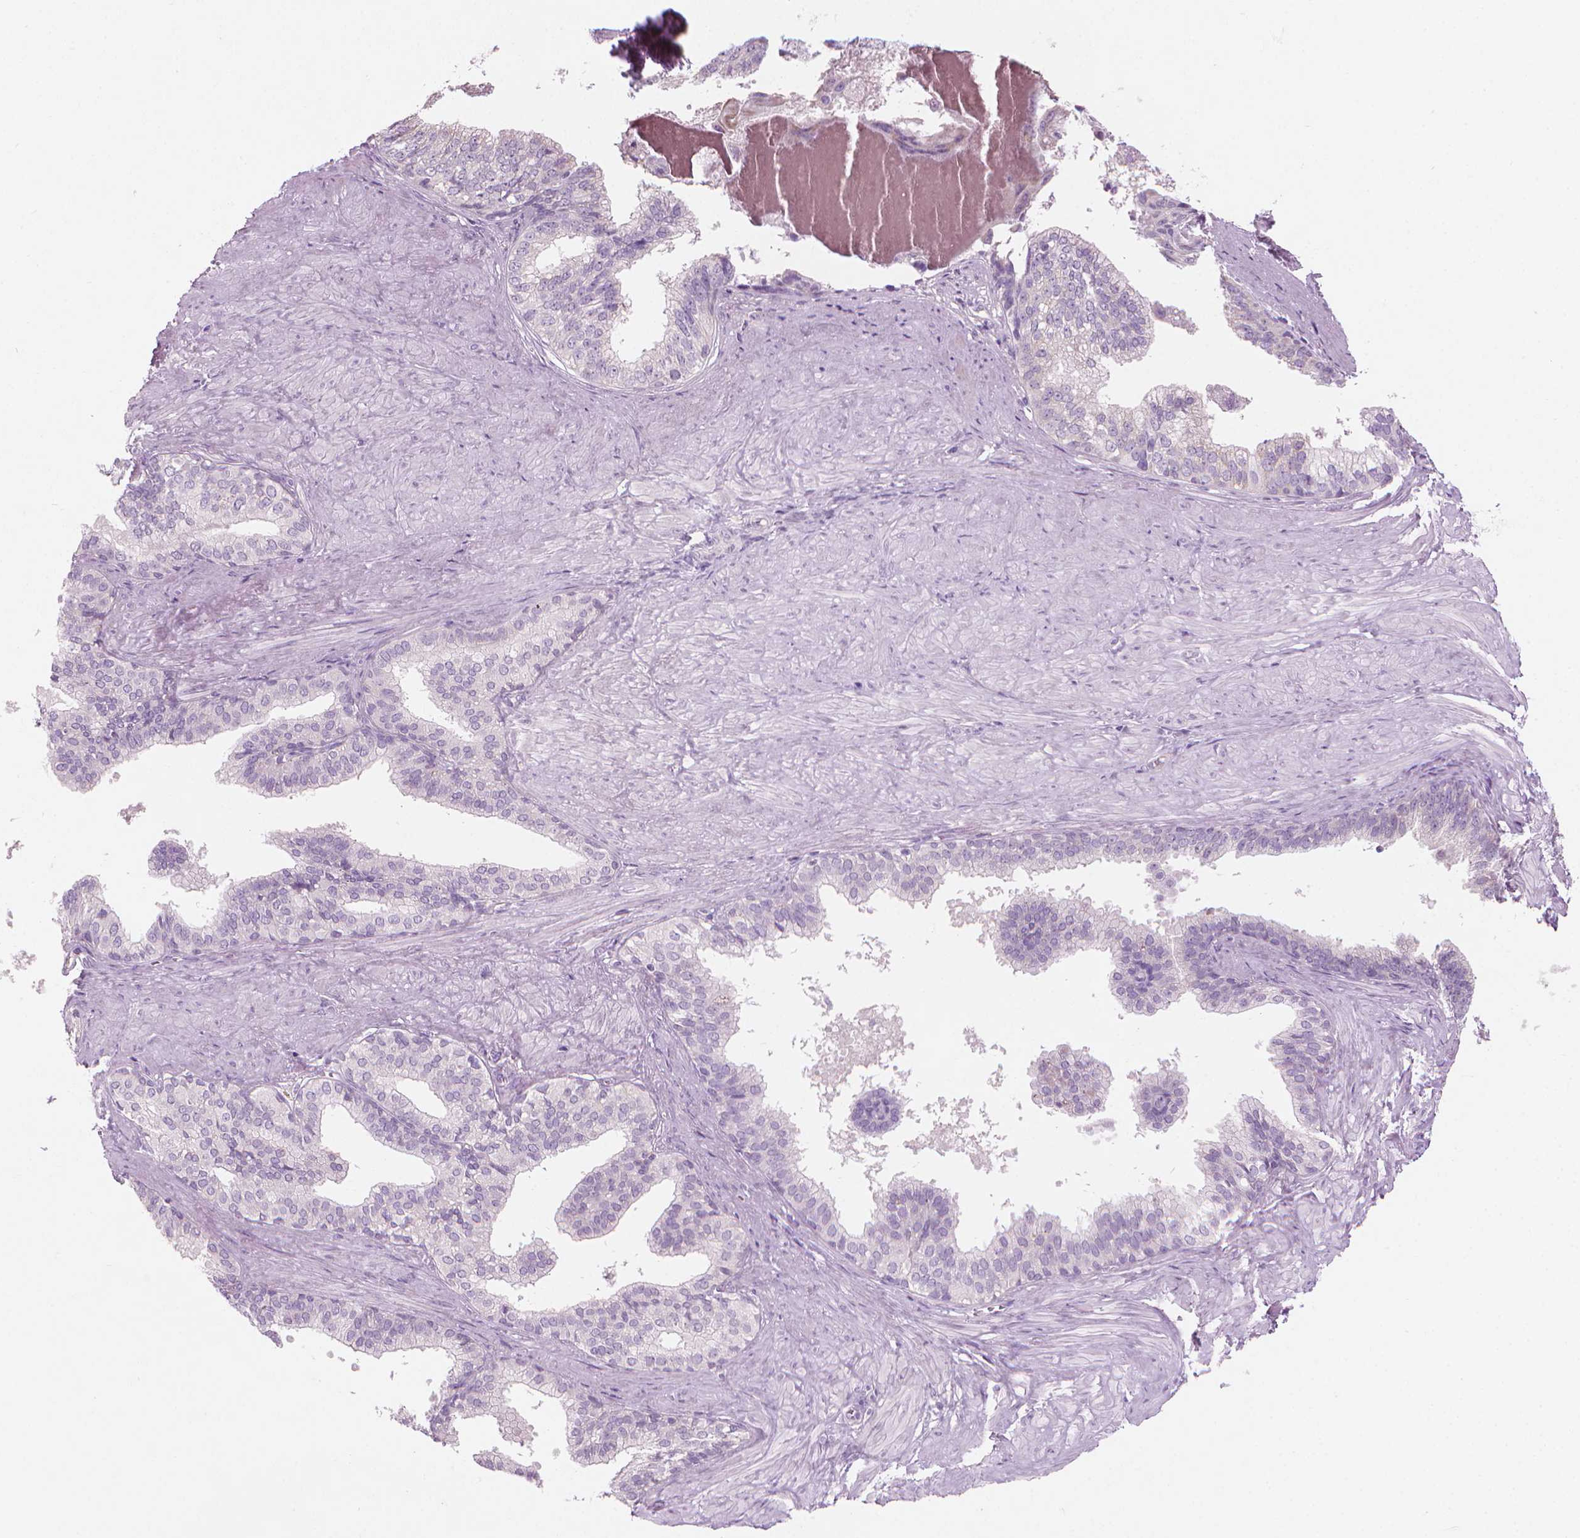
{"staining": {"intensity": "negative", "quantity": "none", "location": "none"}, "tissue": "prostate", "cell_type": "Glandular cells", "image_type": "normal", "snomed": [{"axis": "morphology", "description": "Normal tissue, NOS"}, {"axis": "topography", "description": "Prostate"}, {"axis": "topography", "description": "Peripheral nerve tissue"}], "caption": "The micrograph exhibits no significant expression in glandular cells of prostate. (Brightfield microscopy of DAB IHC at high magnification).", "gene": "CFAP126", "patient": {"sex": "male", "age": 55}}